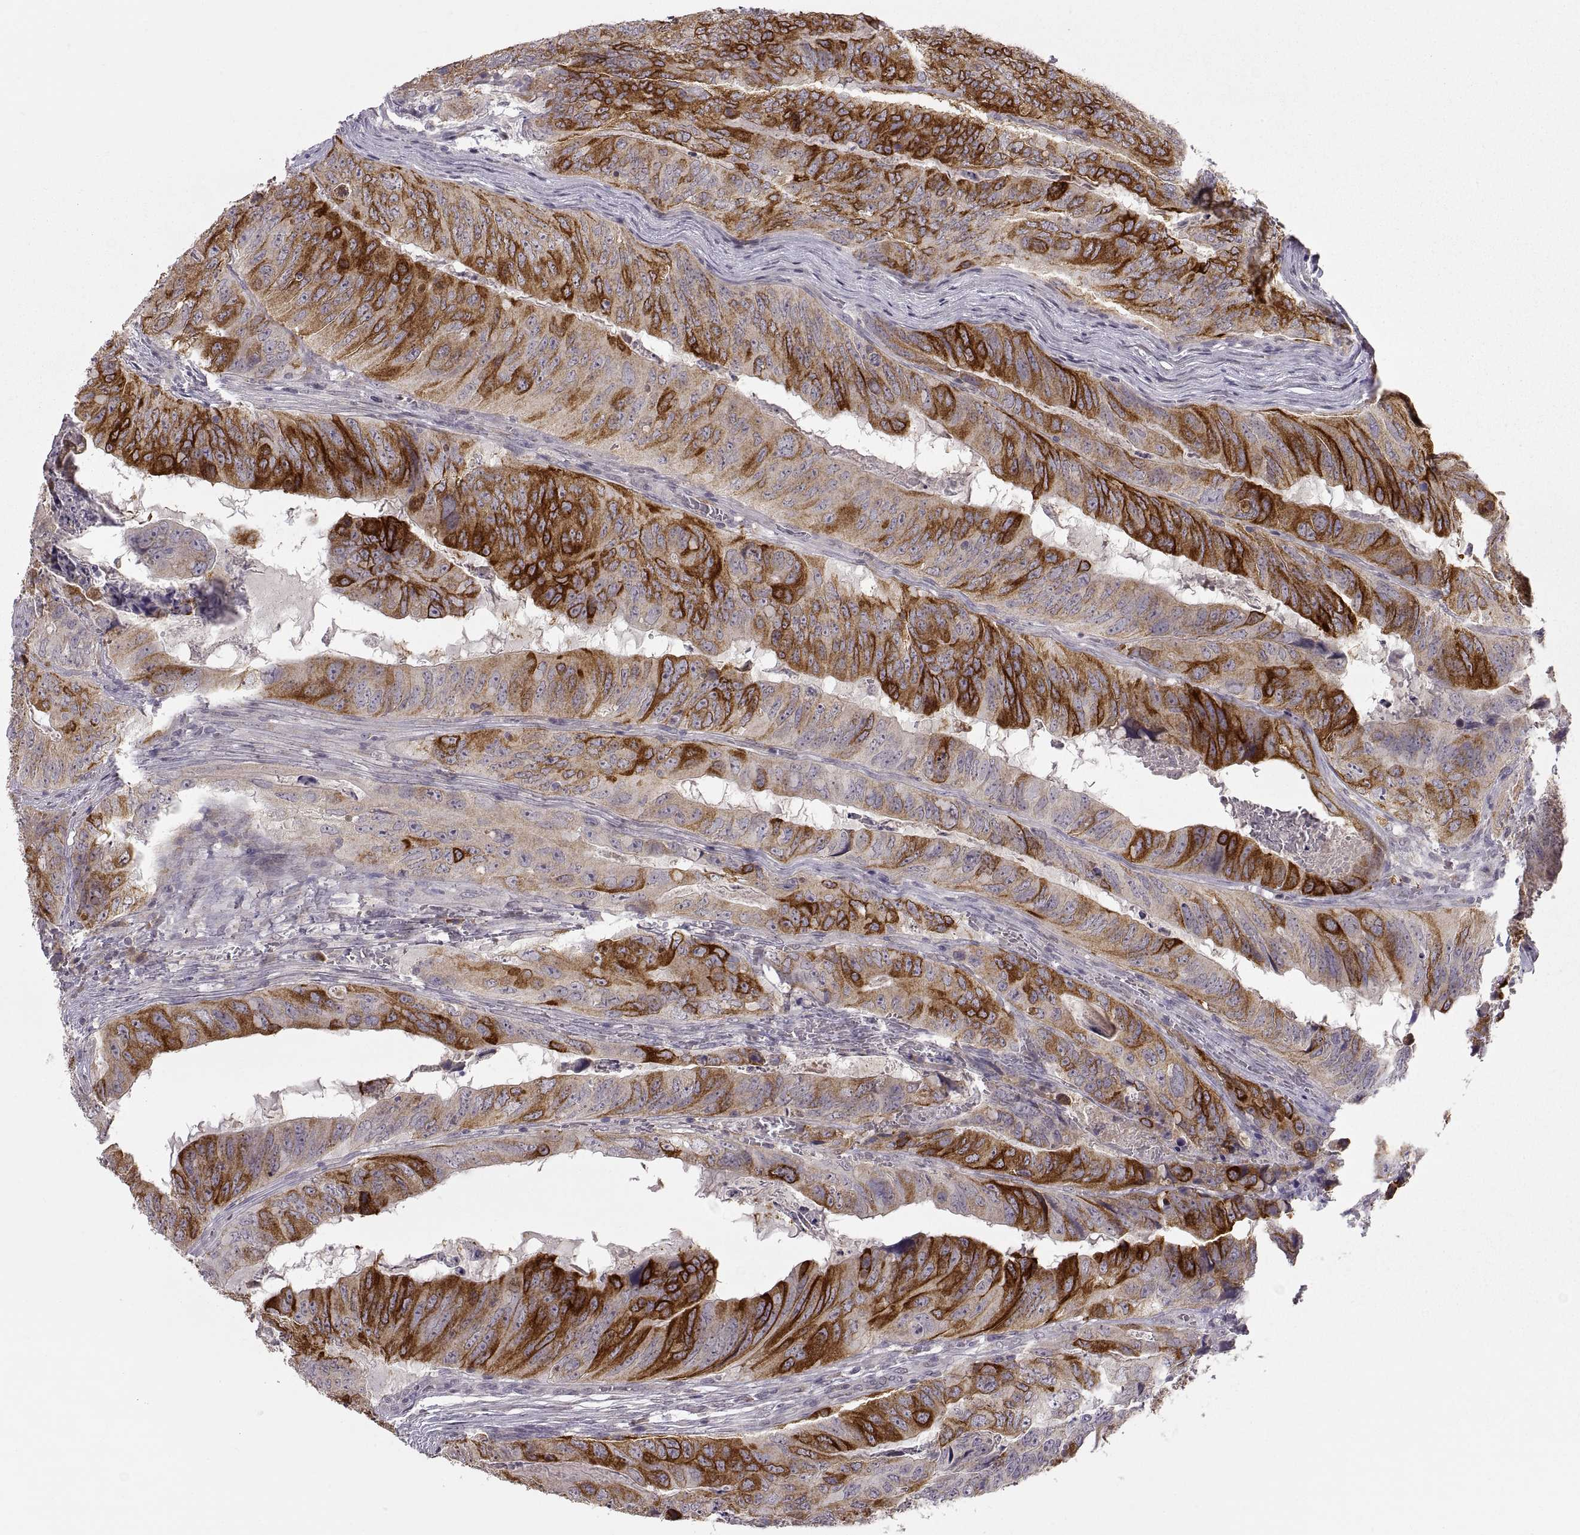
{"staining": {"intensity": "strong", "quantity": "25%-75%", "location": "cytoplasmic/membranous"}, "tissue": "colorectal cancer", "cell_type": "Tumor cells", "image_type": "cancer", "snomed": [{"axis": "morphology", "description": "Adenocarcinoma, NOS"}, {"axis": "topography", "description": "Colon"}], "caption": "Immunohistochemical staining of colorectal cancer demonstrates strong cytoplasmic/membranous protein positivity in about 25%-75% of tumor cells.", "gene": "HMGCR", "patient": {"sex": "male", "age": 79}}